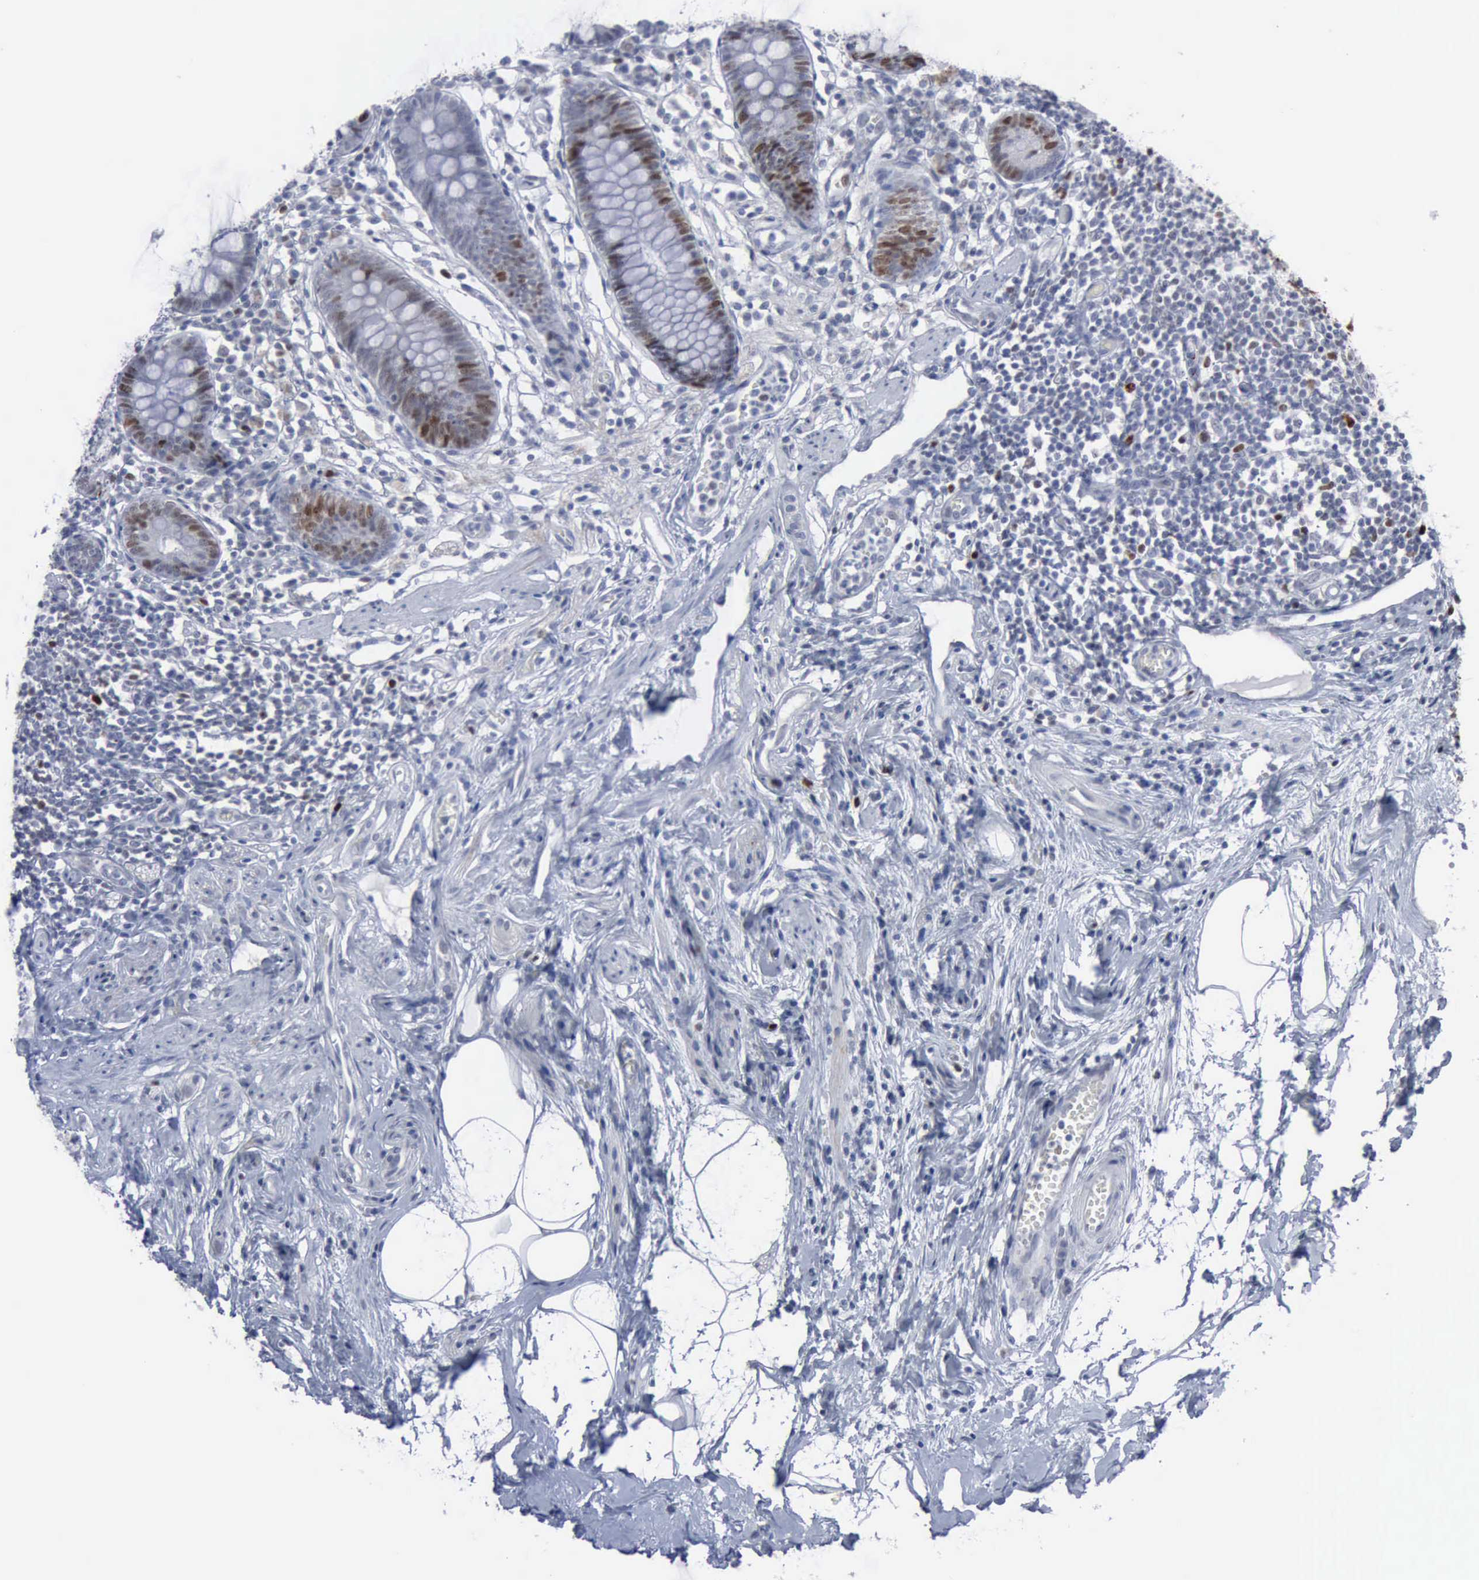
{"staining": {"intensity": "moderate", "quantity": "<25%", "location": "nuclear"}, "tissue": "appendix", "cell_type": "Glandular cells", "image_type": "normal", "snomed": [{"axis": "morphology", "description": "Normal tissue, NOS"}, {"axis": "topography", "description": "Appendix"}], "caption": "An immunohistochemistry (IHC) histopathology image of normal tissue is shown. Protein staining in brown highlights moderate nuclear positivity in appendix within glandular cells. The staining was performed using DAB (3,3'-diaminobenzidine), with brown indicating positive protein expression. Nuclei are stained blue with hematoxylin.", "gene": "MCM5", "patient": {"sex": "male", "age": 38}}